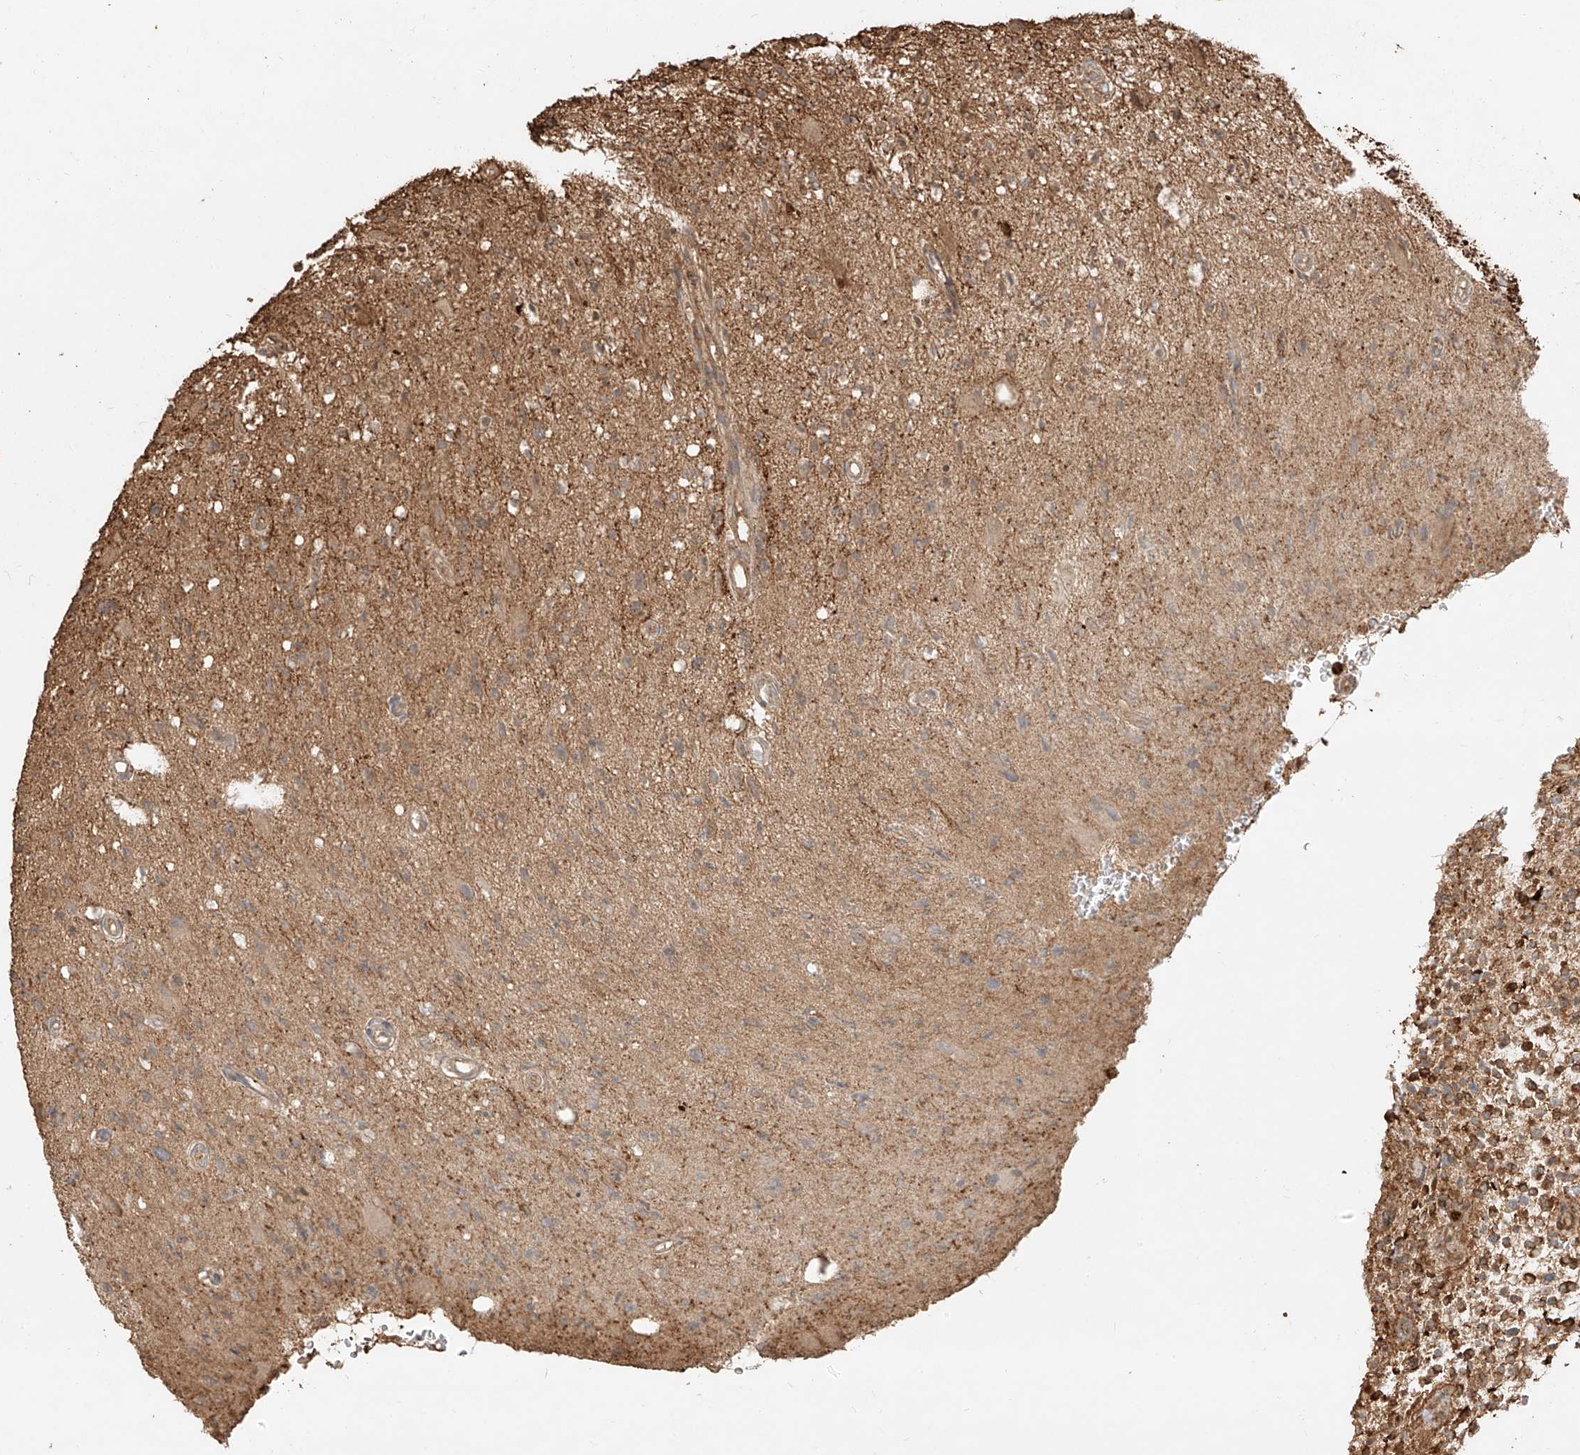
{"staining": {"intensity": "moderate", "quantity": ">75%", "location": "cytoplasmic/membranous"}, "tissue": "glioma", "cell_type": "Tumor cells", "image_type": "cancer", "snomed": [{"axis": "morphology", "description": "Glioma, malignant, High grade"}, {"axis": "topography", "description": "Brain"}], "caption": "Brown immunohistochemical staining in malignant glioma (high-grade) reveals moderate cytoplasmic/membranous staining in about >75% of tumor cells. Nuclei are stained in blue.", "gene": "EFNB1", "patient": {"sex": "male", "age": 48}}